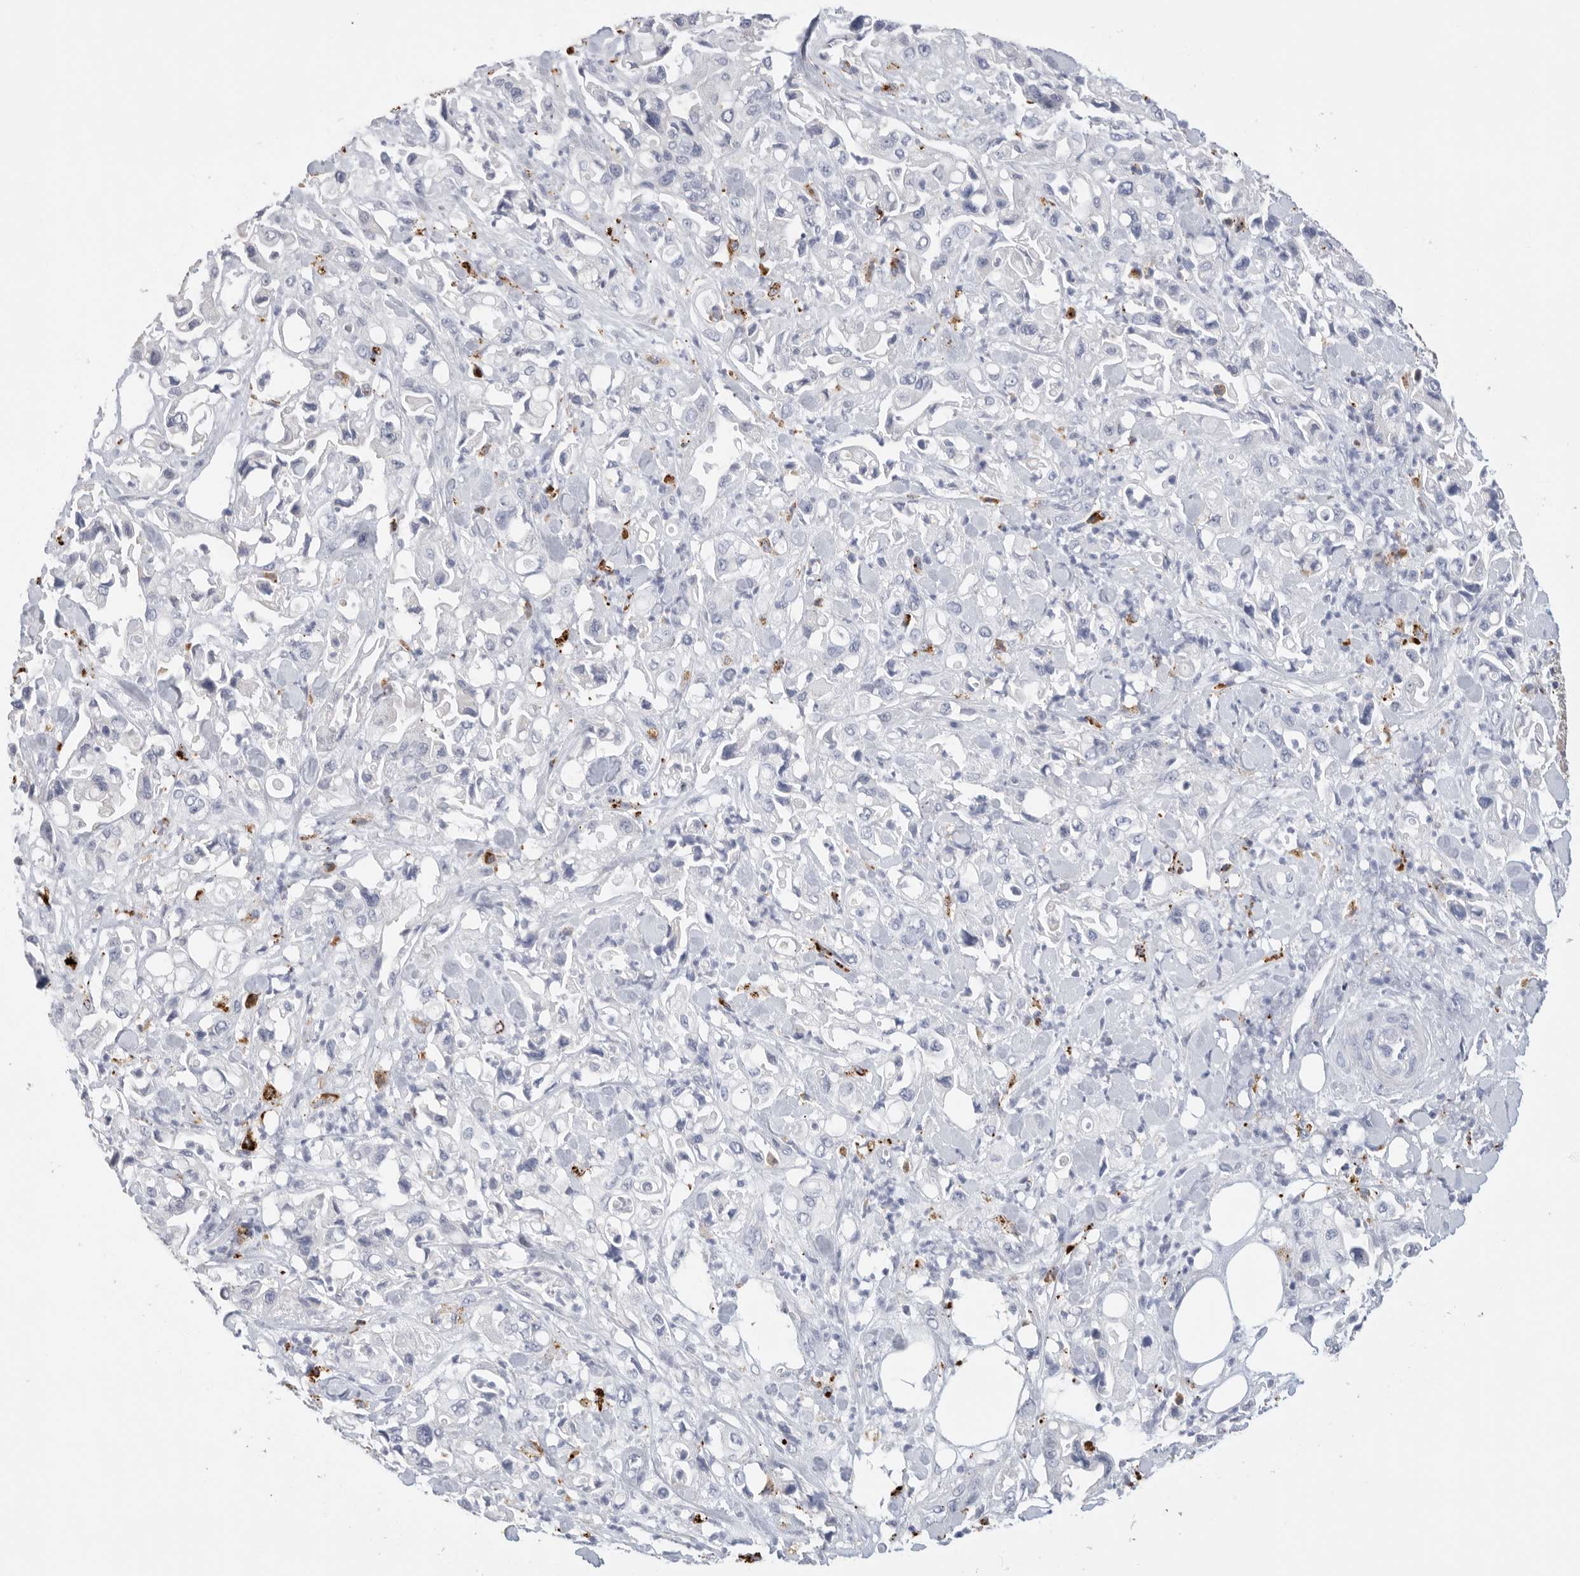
{"staining": {"intensity": "negative", "quantity": "none", "location": "none"}, "tissue": "pancreatic cancer", "cell_type": "Tumor cells", "image_type": "cancer", "snomed": [{"axis": "morphology", "description": "Adenocarcinoma, NOS"}, {"axis": "topography", "description": "Pancreas"}], "caption": "The histopathology image reveals no significant staining in tumor cells of pancreatic cancer.", "gene": "GGH", "patient": {"sex": "male", "age": 70}}